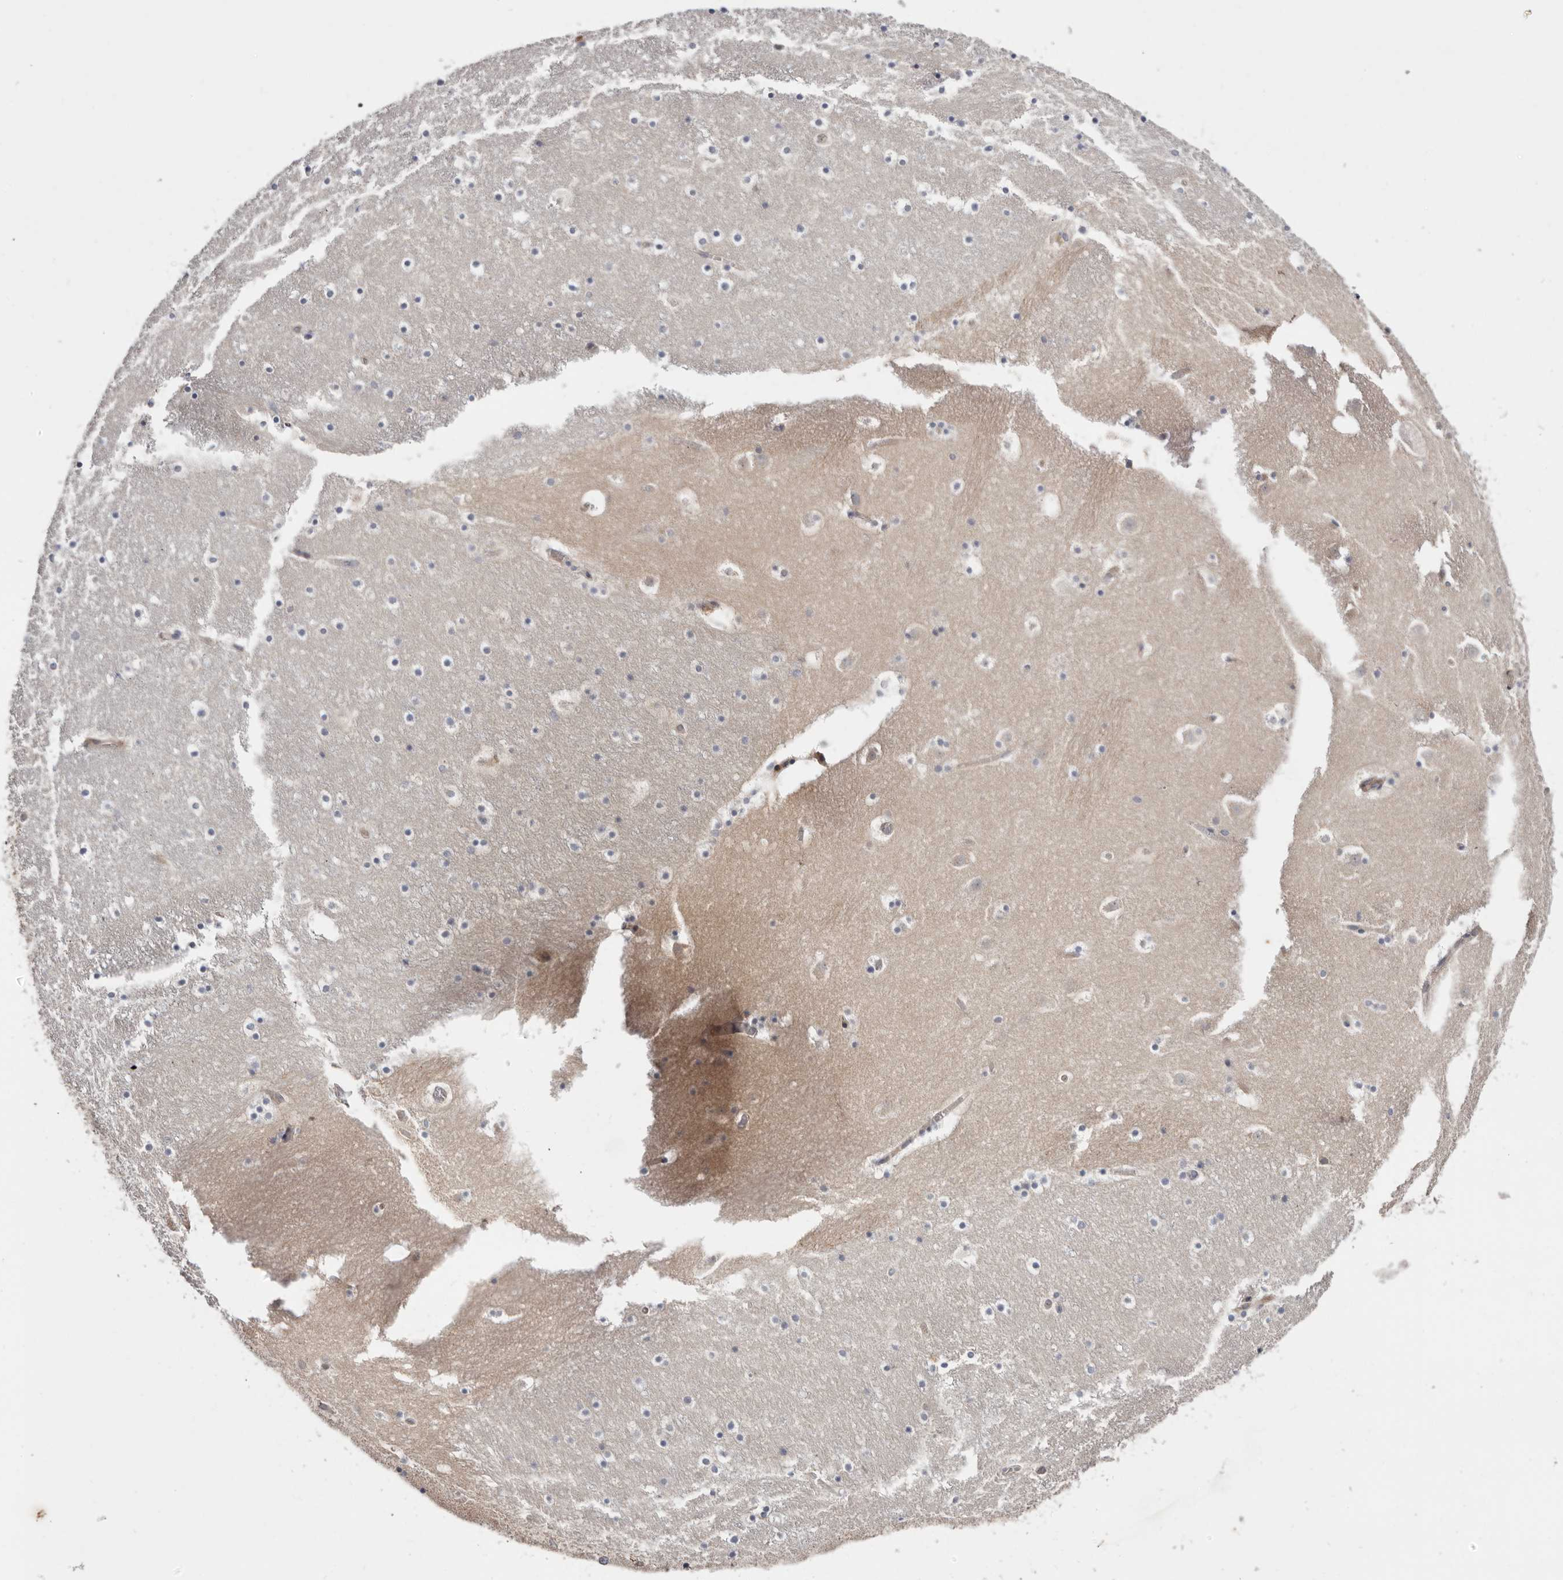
{"staining": {"intensity": "weak", "quantity": "<25%", "location": "cytoplasmic/membranous"}, "tissue": "caudate", "cell_type": "Glial cells", "image_type": "normal", "snomed": [{"axis": "morphology", "description": "Normal tissue, NOS"}, {"axis": "topography", "description": "Lateral ventricle wall"}], "caption": "Immunohistochemical staining of benign caudate exhibits no significant positivity in glial cells. The staining was performed using DAB to visualize the protein expression in brown, while the nuclei were stained in blue with hematoxylin (Magnification: 20x).", "gene": "USH1C", "patient": {"sex": "male", "age": 45}}